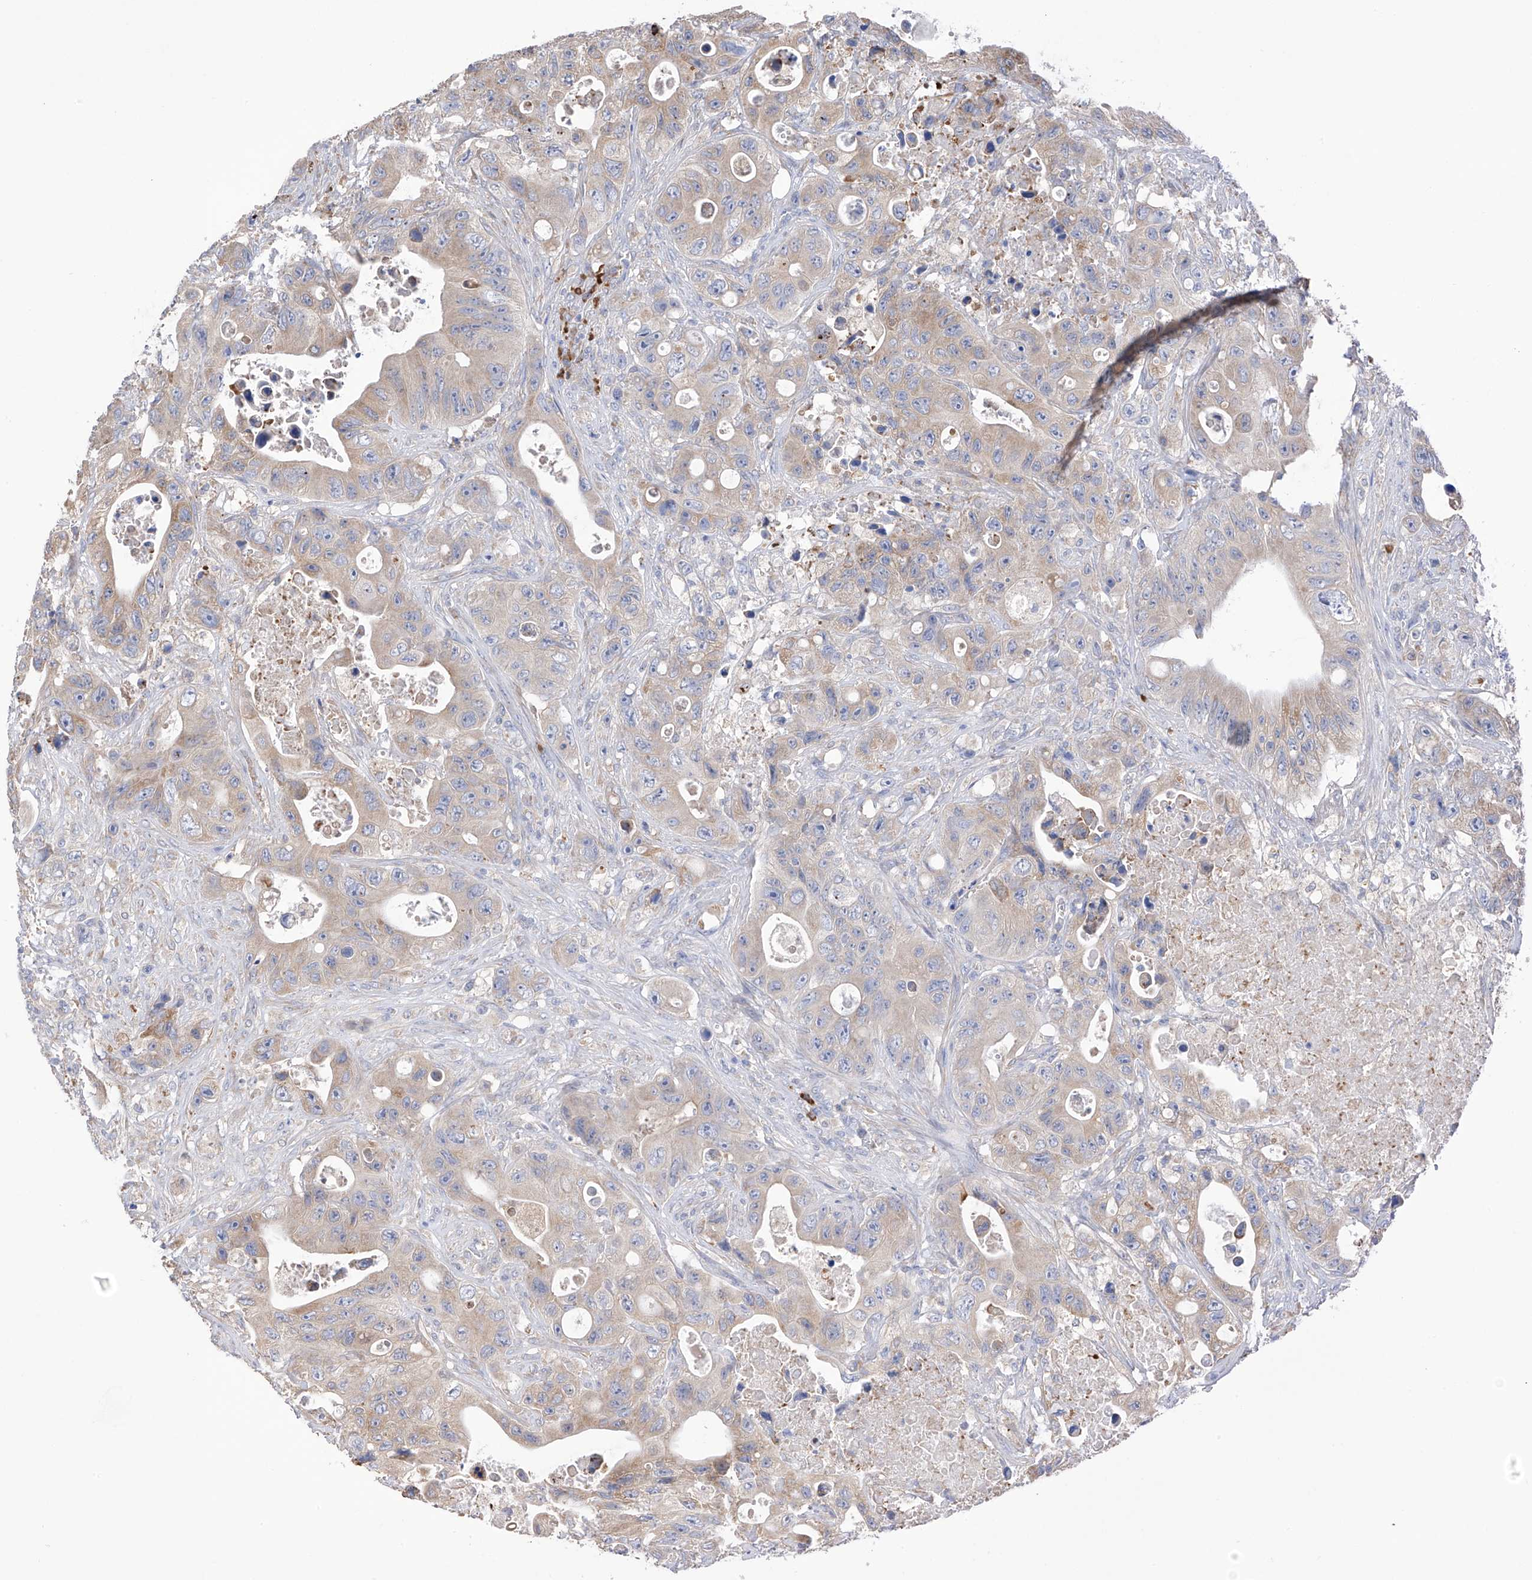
{"staining": {"intensity": "weak", "quantity": "<25%", "location": "cytoplasmic/membranous"}, "tissue": "colorectal cancer", "cell_type": "Tumor cells", "image_type": "cancer", "snomed": [{"axis": "morphology", "description": "Adenocarcinoma, NOS"}, {"axis": "topography", "description": "Colon"}], "caption": "Immunohistochemical staining of colorectal adenocarcinoma reveals no significant positivity in tumor cells.", "gene": "REC8", "patient": {"sex": "female", "age": 46}}